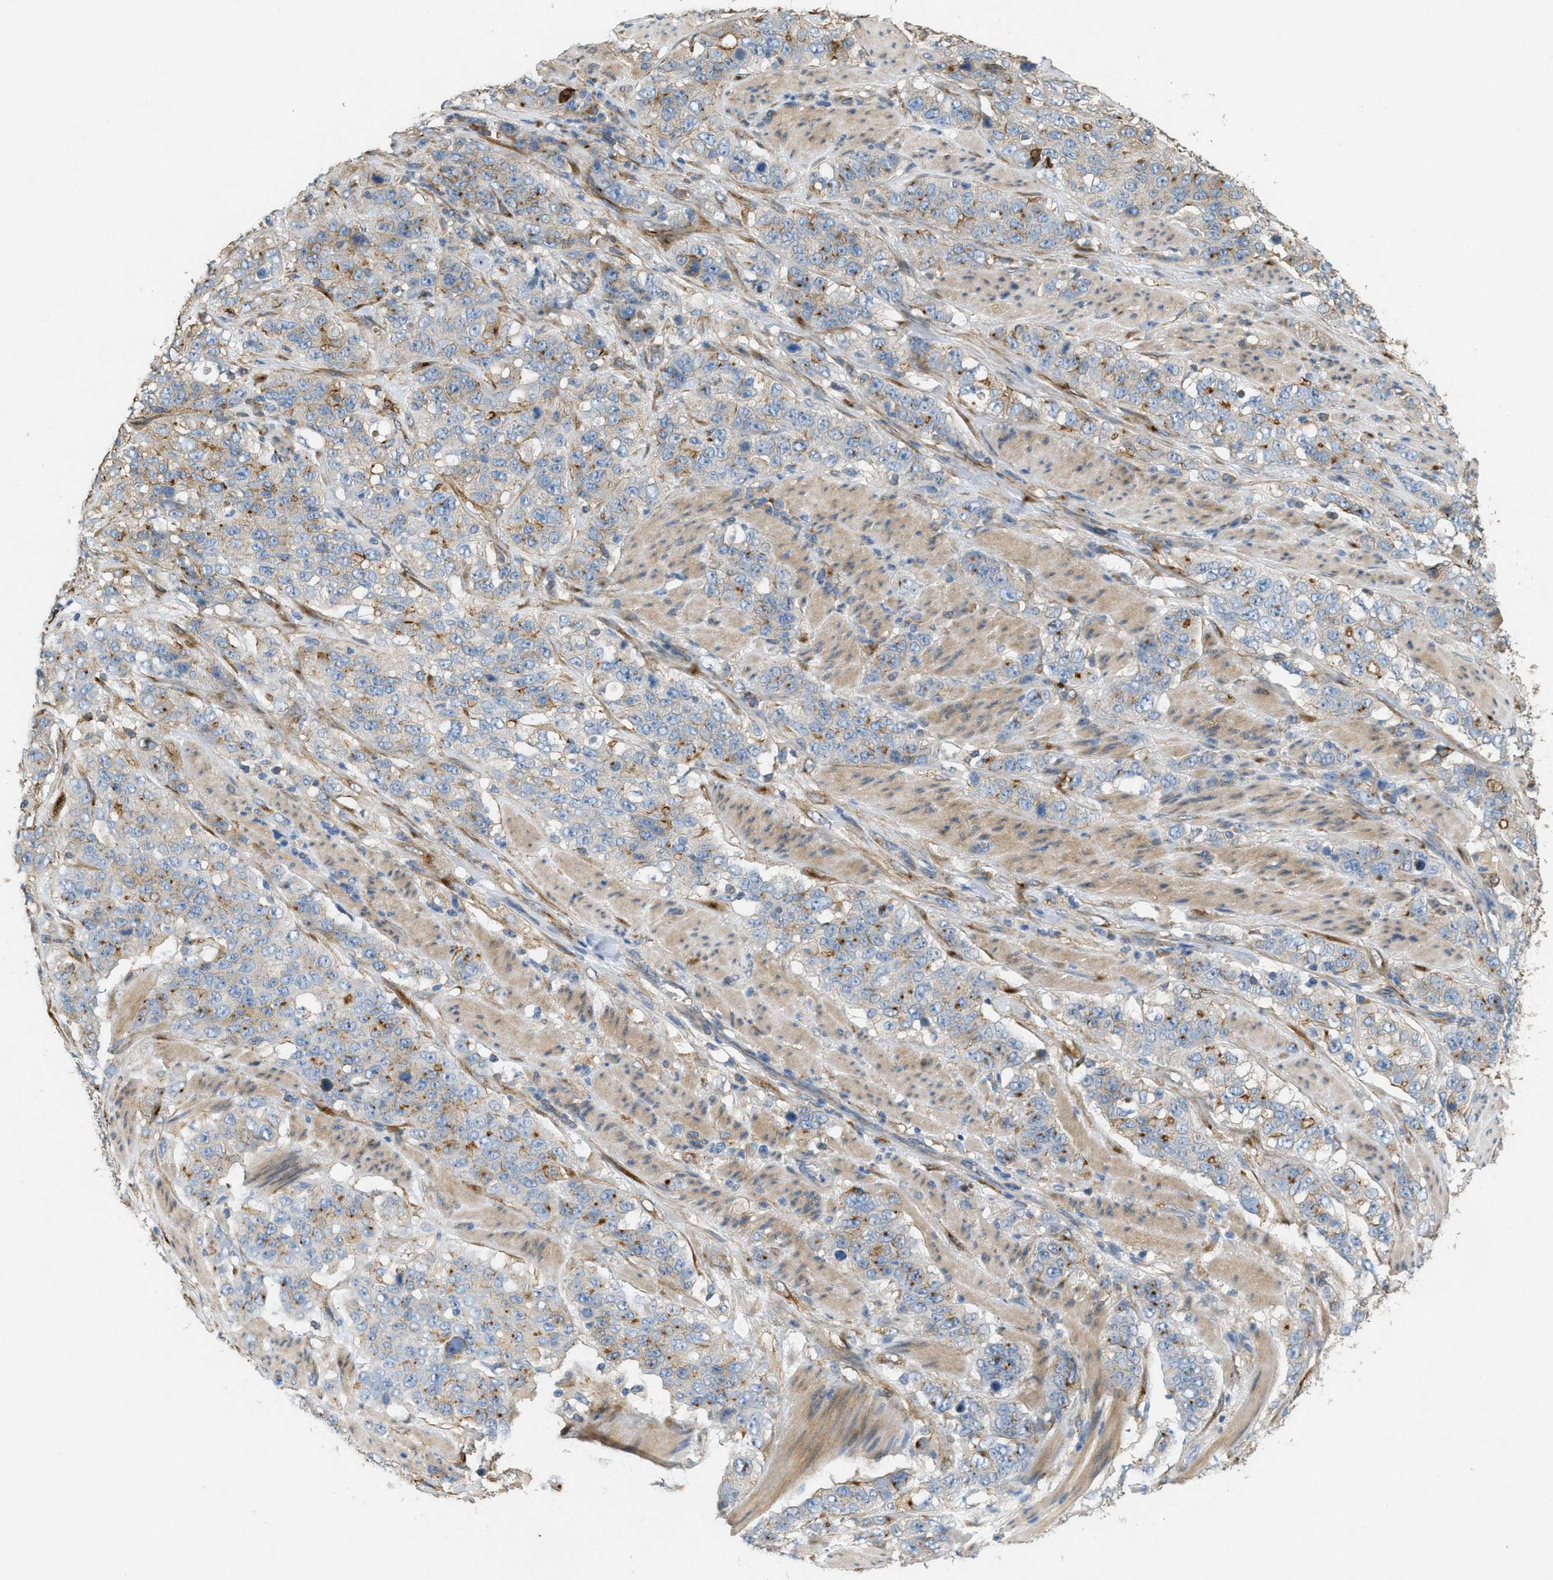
{"staining": {"intensity": "moderate", "quantity": "<25%", "location": "cytoplasmic/membranous"}, "tissue": "stomach cancer", "cell_type": "Tumor cells", "image_type": "cancer", "snomed": [{"axis": "morphology", "description": "Adenocarcinoma, NOS"}, {"axis": "topography", "description": "Stomach"}], "caption": "Stomach adenocarcinoma stained with immunohistochemistry demonstrates moderate cytoplasmic/membranous staining in approximately <25% of tumor cells.", "gene": "ADCY5", "patient": {"sex": "male", "age": 48}}